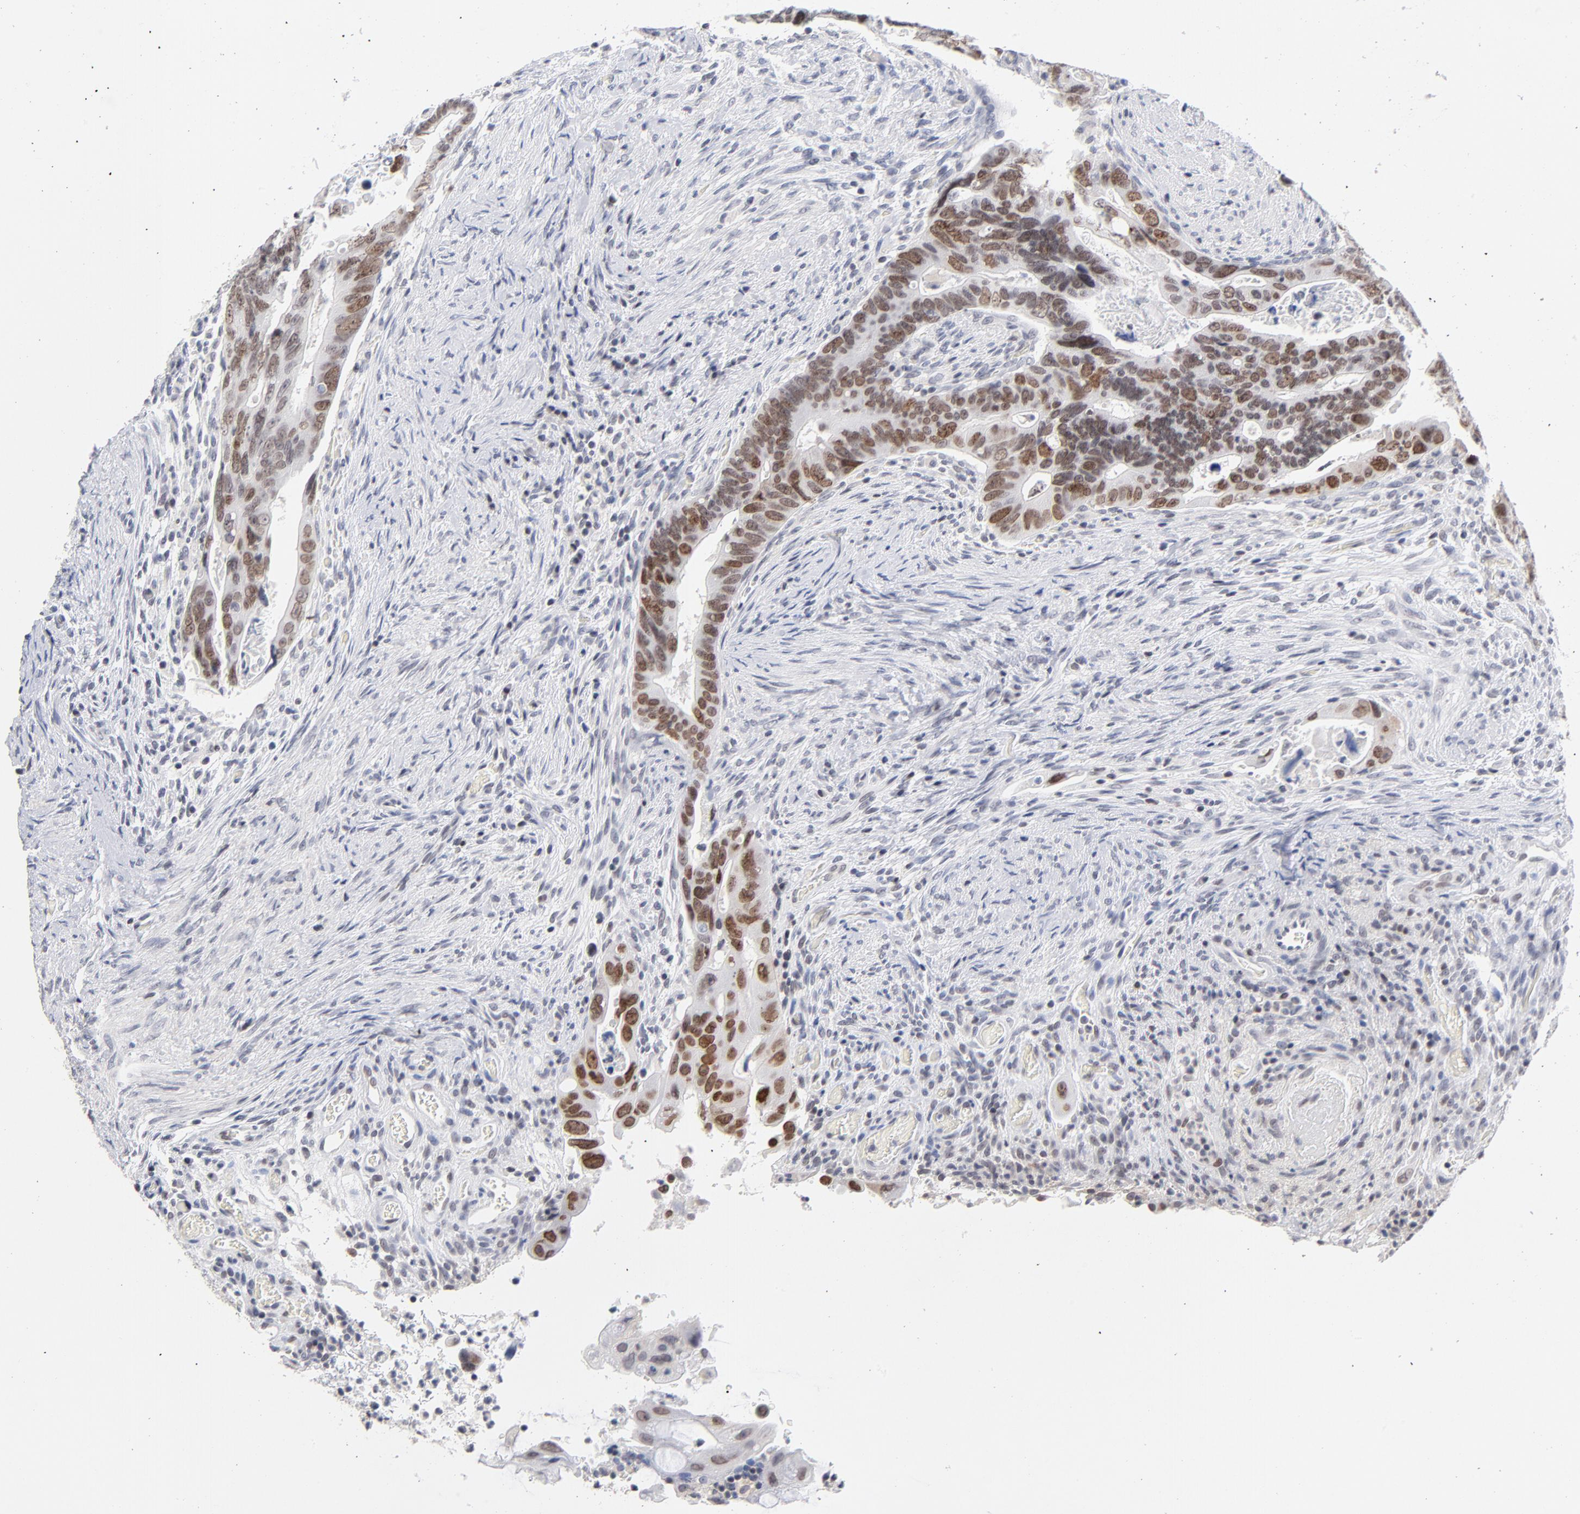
{"staining": {"intensity": "moderate", "quantity": ">75%", "location": "nuclear"}, "tissue": "colorectal cancer", "cell_type": "Tumor cells", "image_type": "cancer", "snomed": [{"axis": "morphology", "description": "Adenocarcinoma, NOS"}, {"axis": "topography", "description": "Rectum"}], "caption": "Adenocarcinoma (colorectal) stained with a protein marker shows moderate staining in tumor cells.", "gene": "ORC2", "patient": {"sex": "male", "age": 53}}